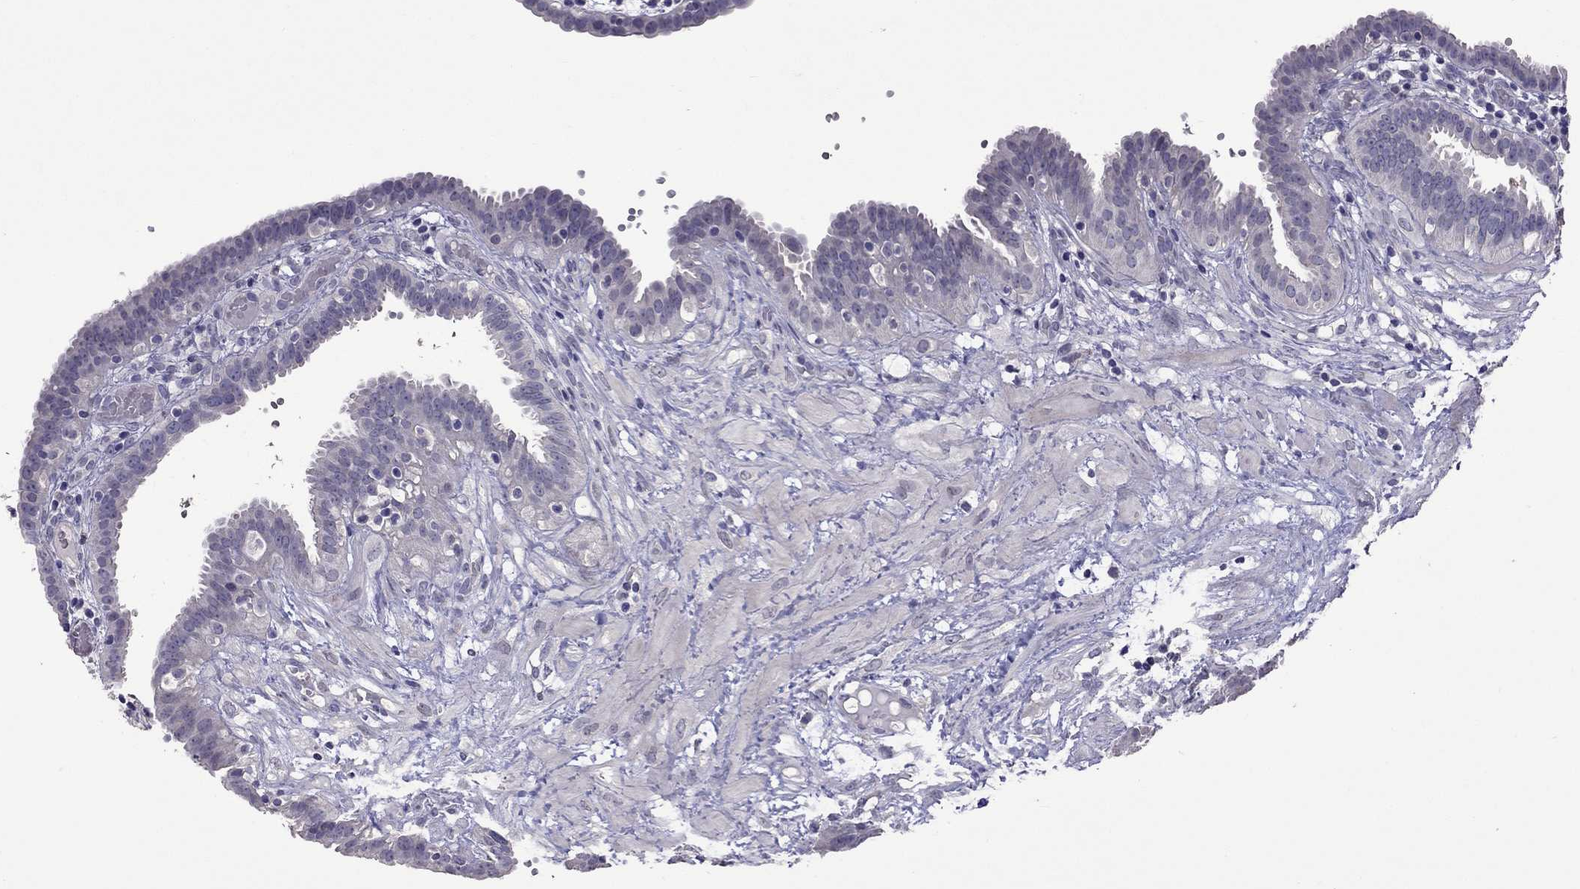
{"staining": {"intensity": "negative", "quantity": "none", "location": "none"}, "tissue": "fallopian tube", "cell_type": "Glandular cells", "image_type": "normal", "snomed": [{"axis": "morphology", "description": "Normal tissue, NOS"}, {"axis": "topography", "description": "Fallopian tube"}], "caption": "Immunohistochemistry photomicrograph of normal human fallopian tube stained for a protein (brown), which demonstrates no positivity in glandular cells.", "gene": "AQP9", "patient": {"sex": "female", "age": 37}}